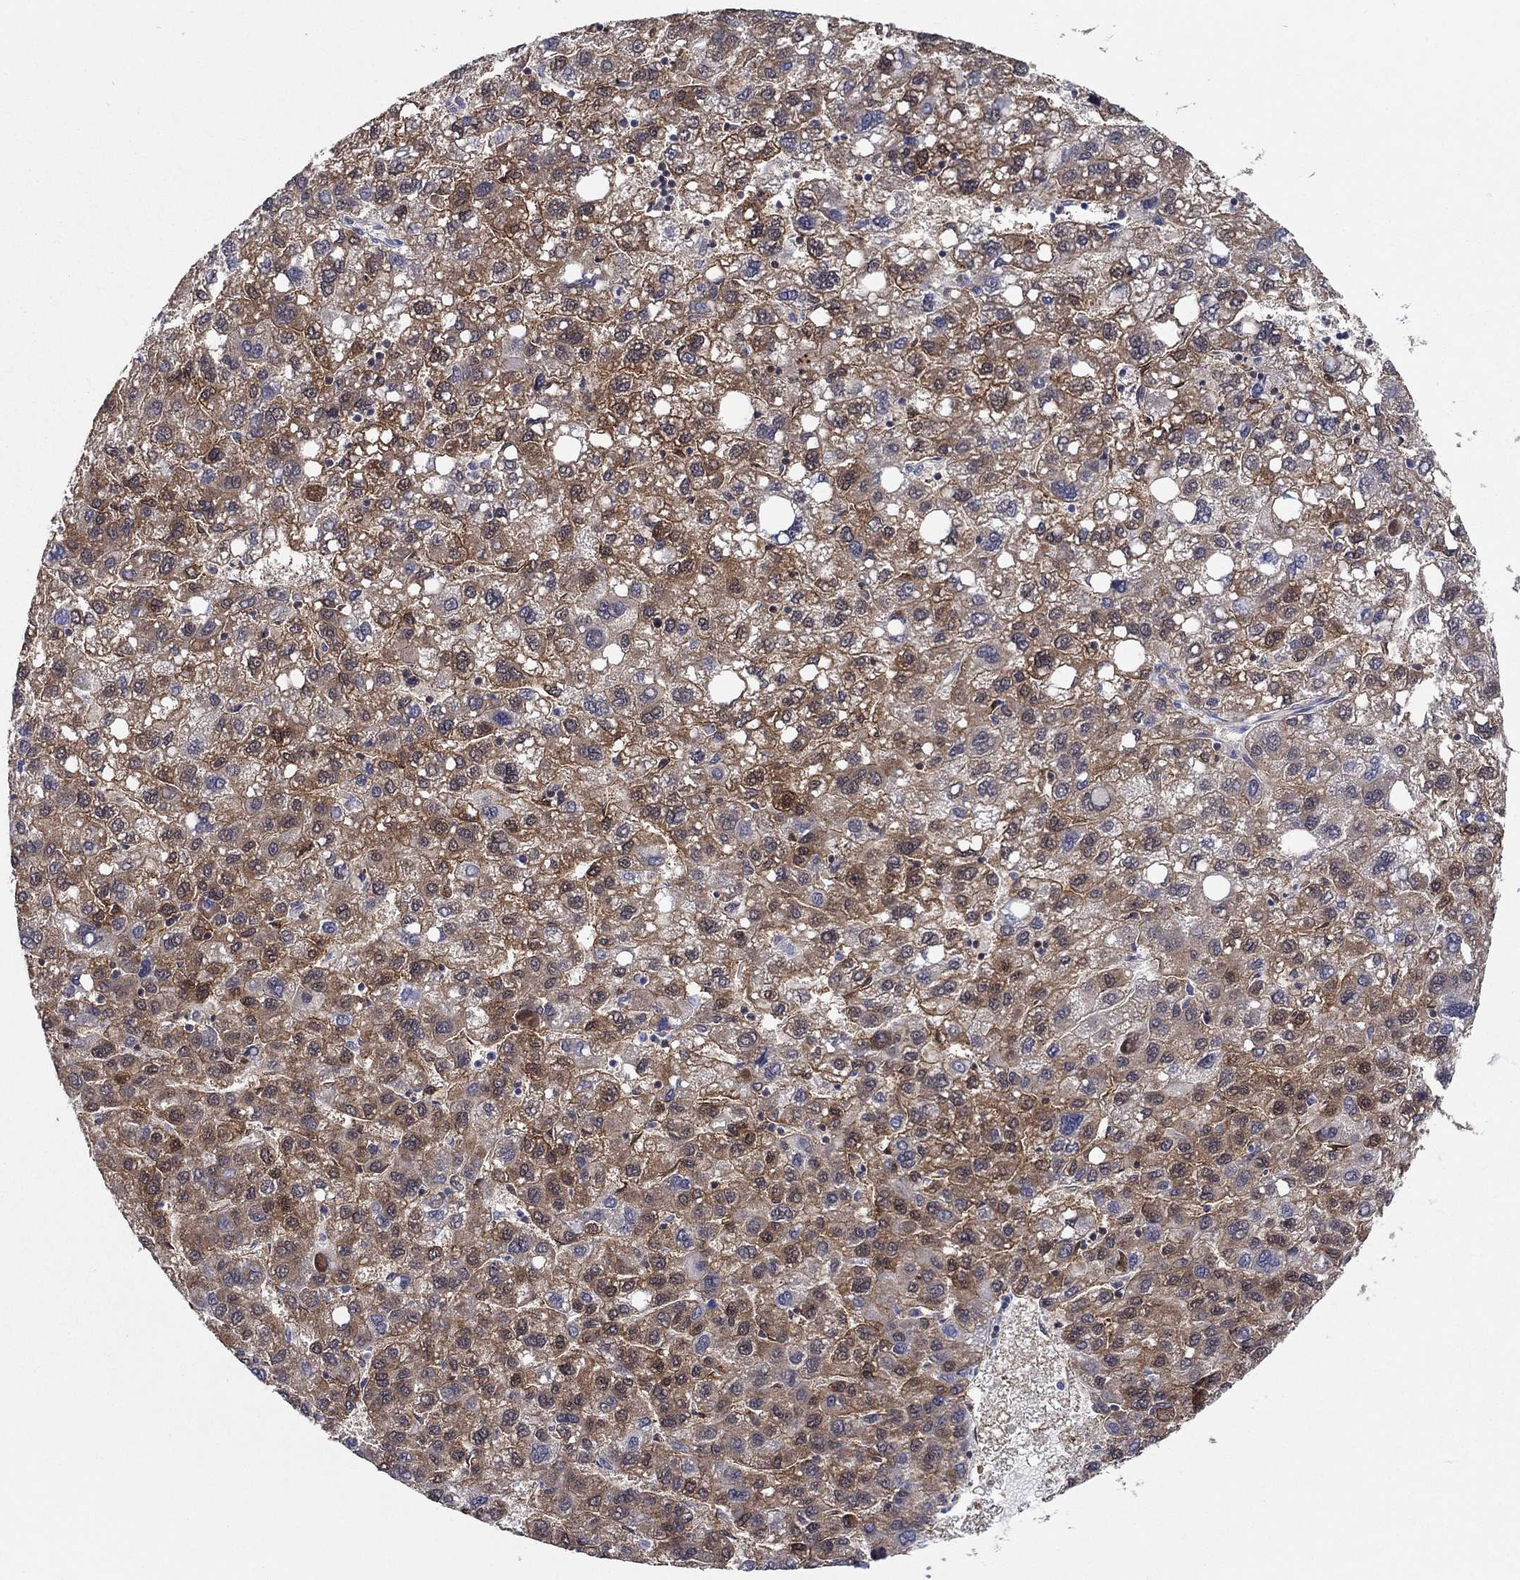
{"staining": {"intensity": "strong", "quantity": "<25%", "location": "cytoplasmic/membranous"}, "tissue": "liver cancer", "cell_type": "Tumor cells", "image_type": "cancer", "snomed": [{"axis": "morphology", "description": "Carcinoma, Hepatocellular, NOS"}, {"axis": "topography", "description": "Liver"}], "caption": "Brown immunohistochemical staining in liver cancer reveals strong cytoplasmic/membranous expression in approximately <25% of tumor cells.", "gene": "AGFG2", "patient": {"sex": "female", "age": 82}}